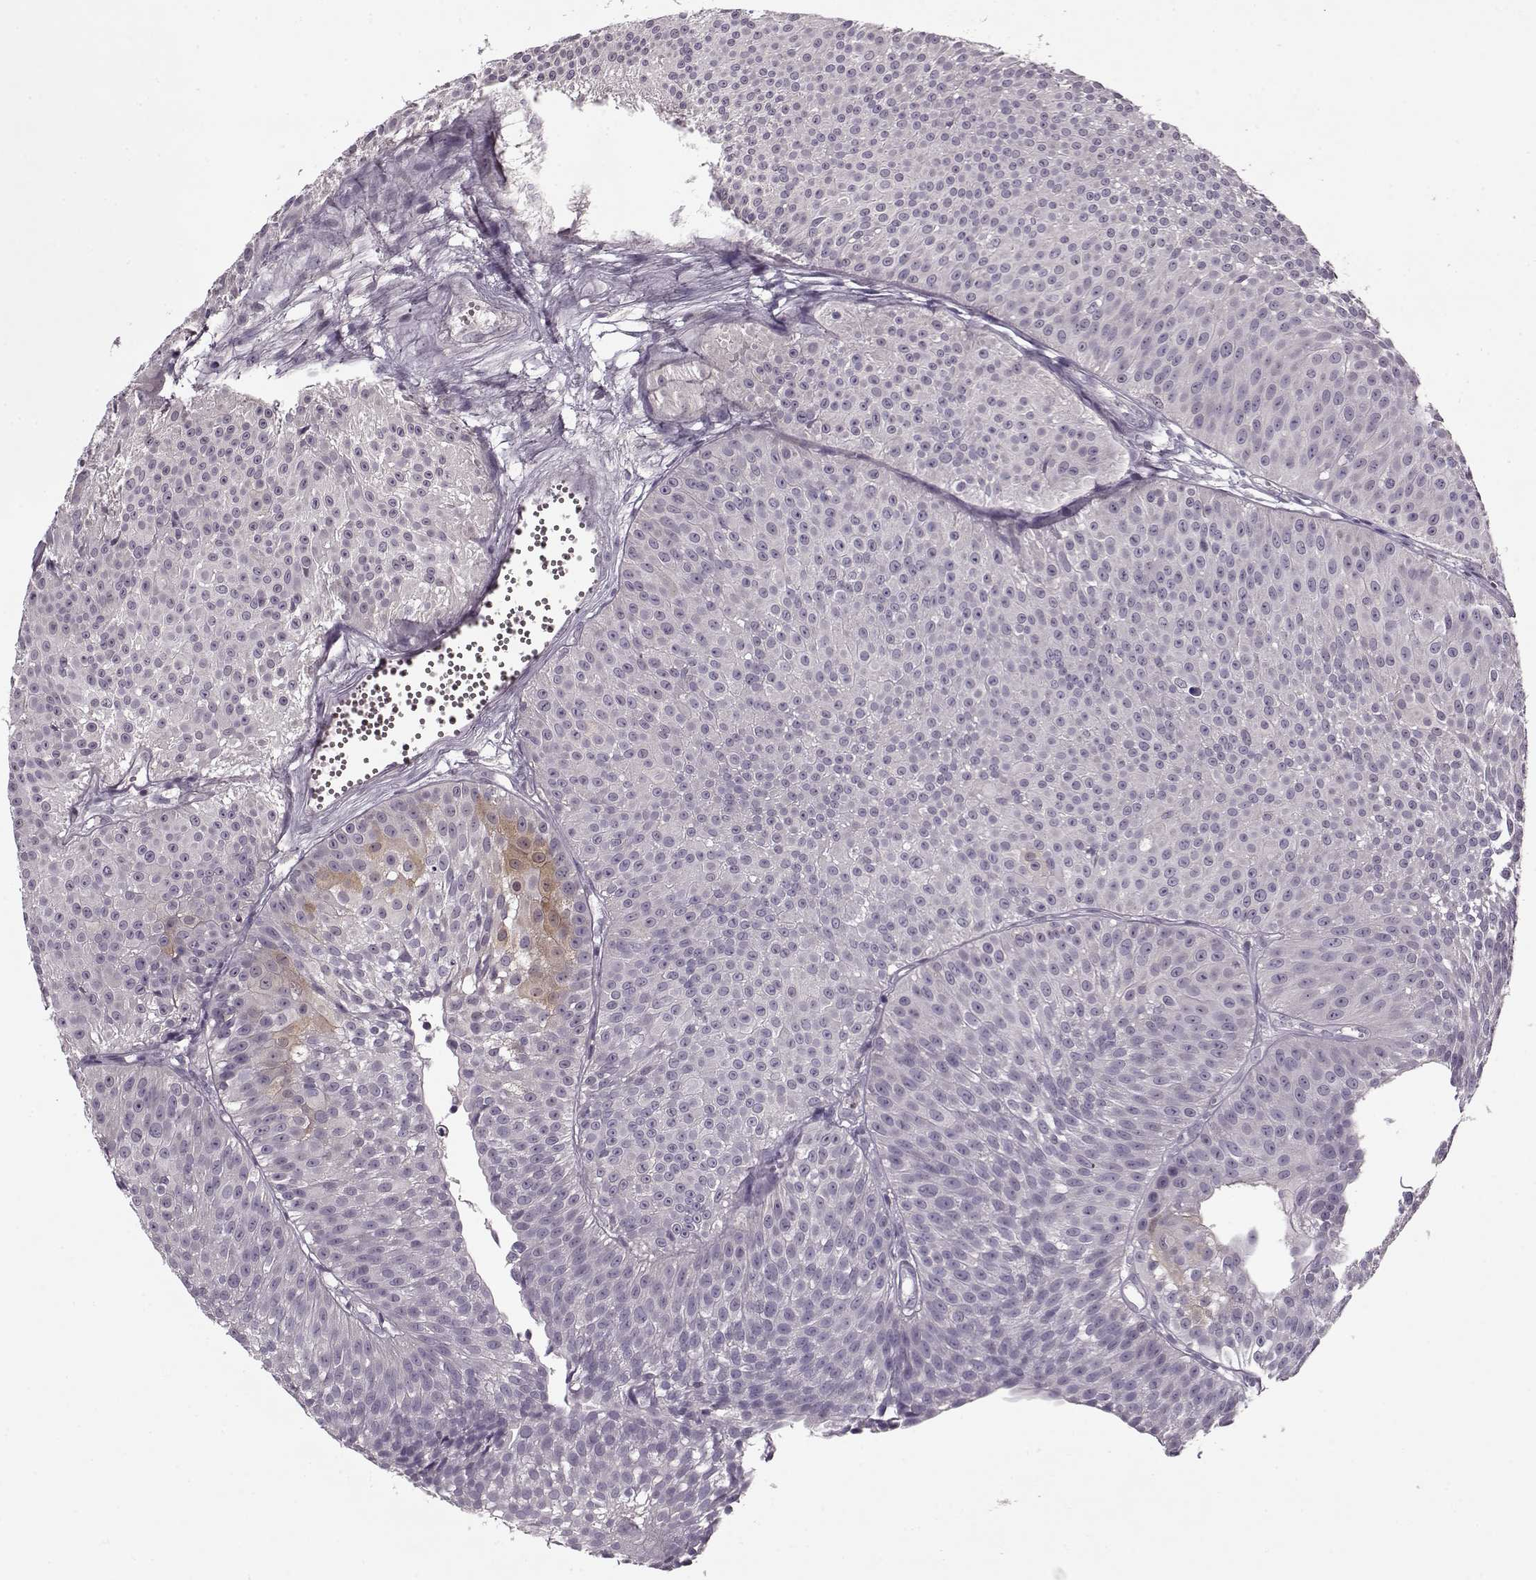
{"staining": {"intensity": "weak", "quantity": "<25%", "location": "cytoplasmic/membranous"}, "tissue": "urothelial cancer", "cell_type": "Tumor cells", "image_type": "cancer", "snomed": [{"axis": "morphology", "description": "Urothelial carcinoma, Low grade"}, {"axis": "topography", "description": "Urinary bladder"}], "caption": "High power microscopy micrograph of an IHC micrograph of urothelial cancer, revealing no significant expression in tumor cells.", "gene": "ACOT11", "patient": {"sex": "male", "age": 63}}